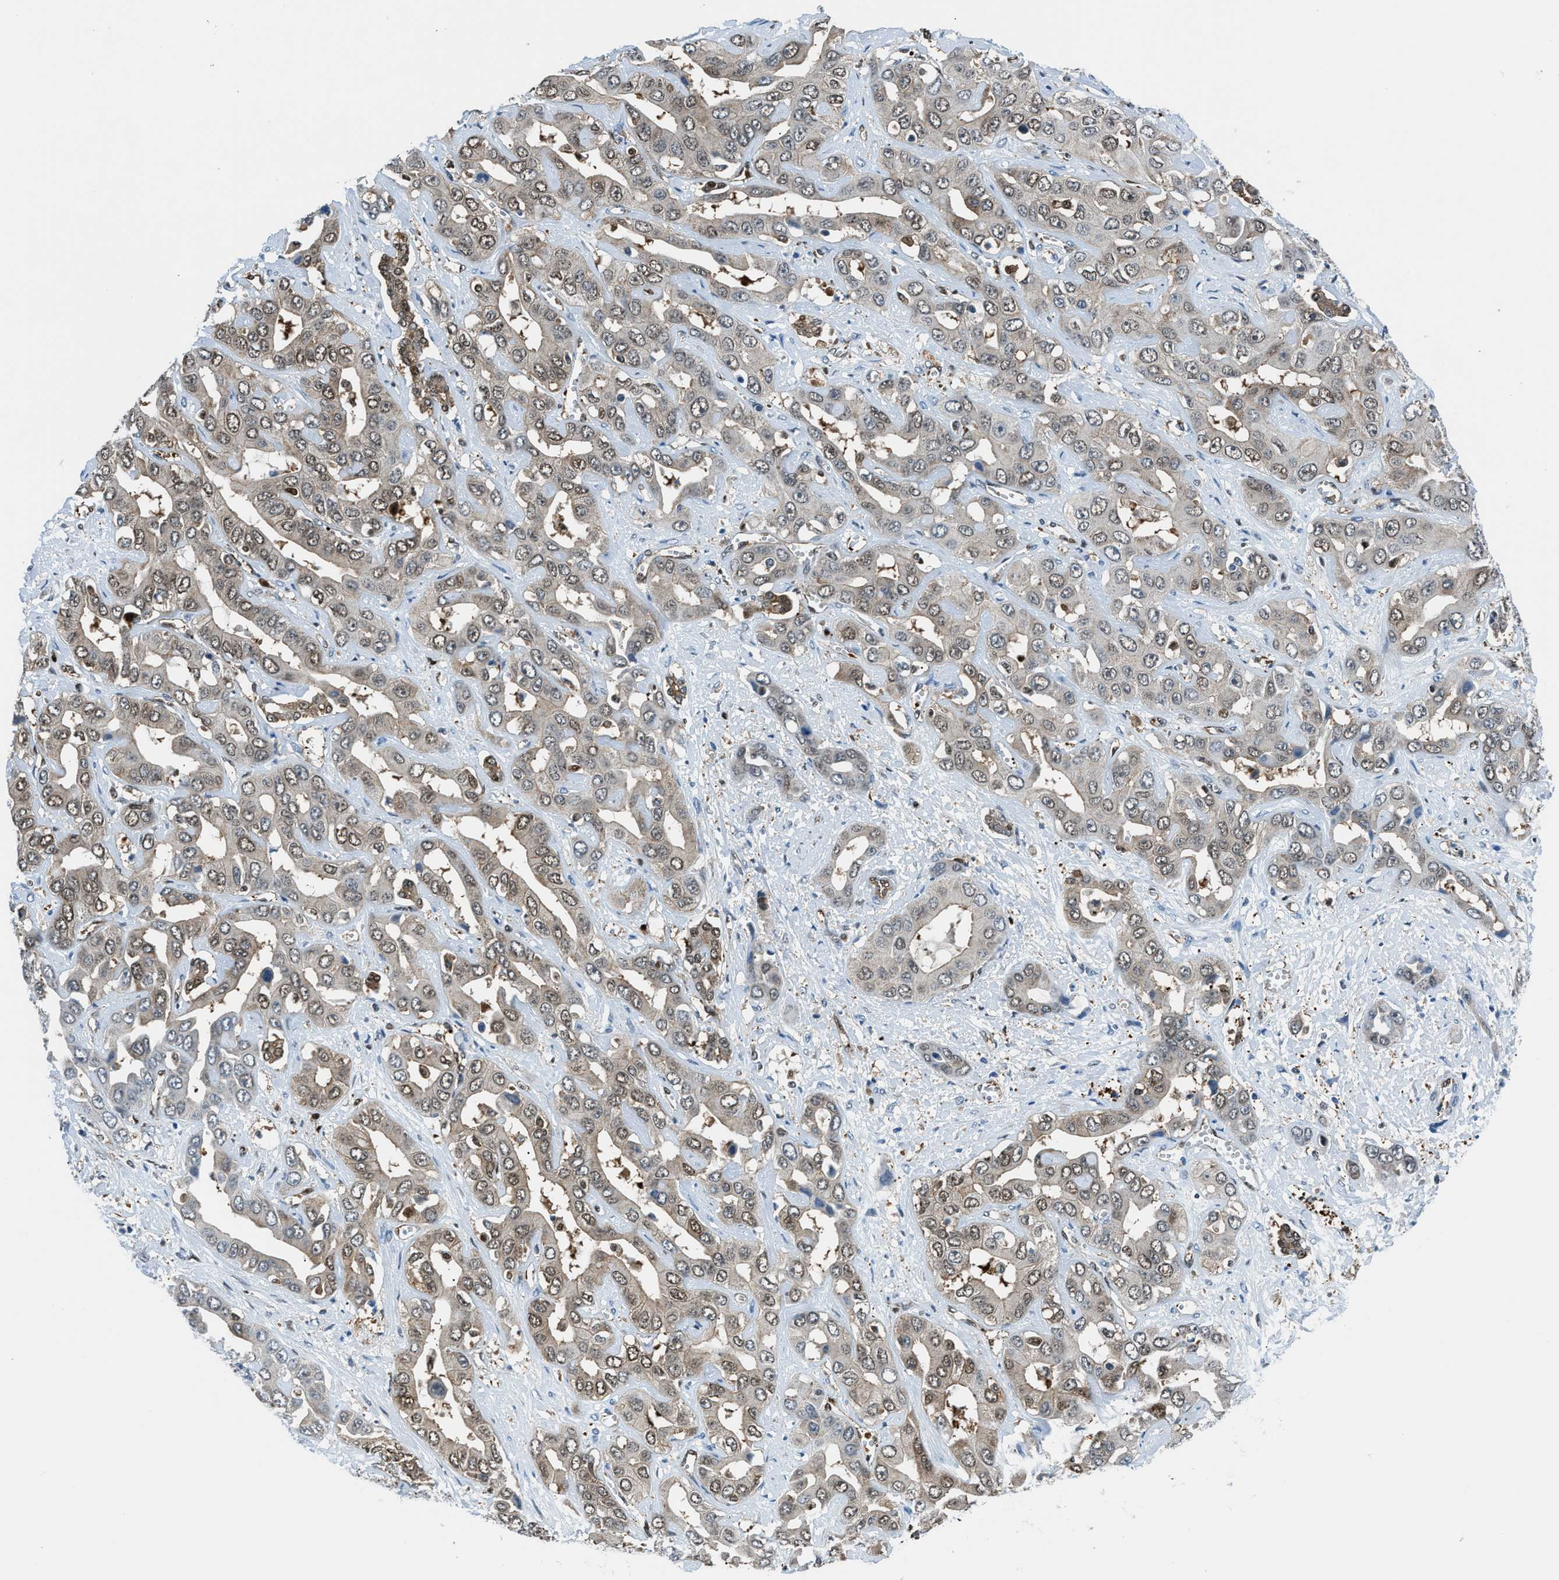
{"staining": {"intensity": "weak", "quantity": ">75%", "location": "cytoplasmic/membranous,nuclear"}, "tissue": "liver cancer", "cell_type": "Tumor cells", "image_type": "cancer", "snomed": [{"axis": "morphology", "description": "Cholangiocarcinoma"}, {"axis": "topography", "description": "Liver"}], "caption": "Immunohistochemistry (DAB) staining of human liver cholangiocarcinoma shows weak cytoplasmic/membranous and nuclear protein staining in approximately >75% of tumor cells. (DAB IHC with brightfield microscopy, high magnification).", "gene": "YWHAE", "patient": {"sex": "female", "age": 52}}